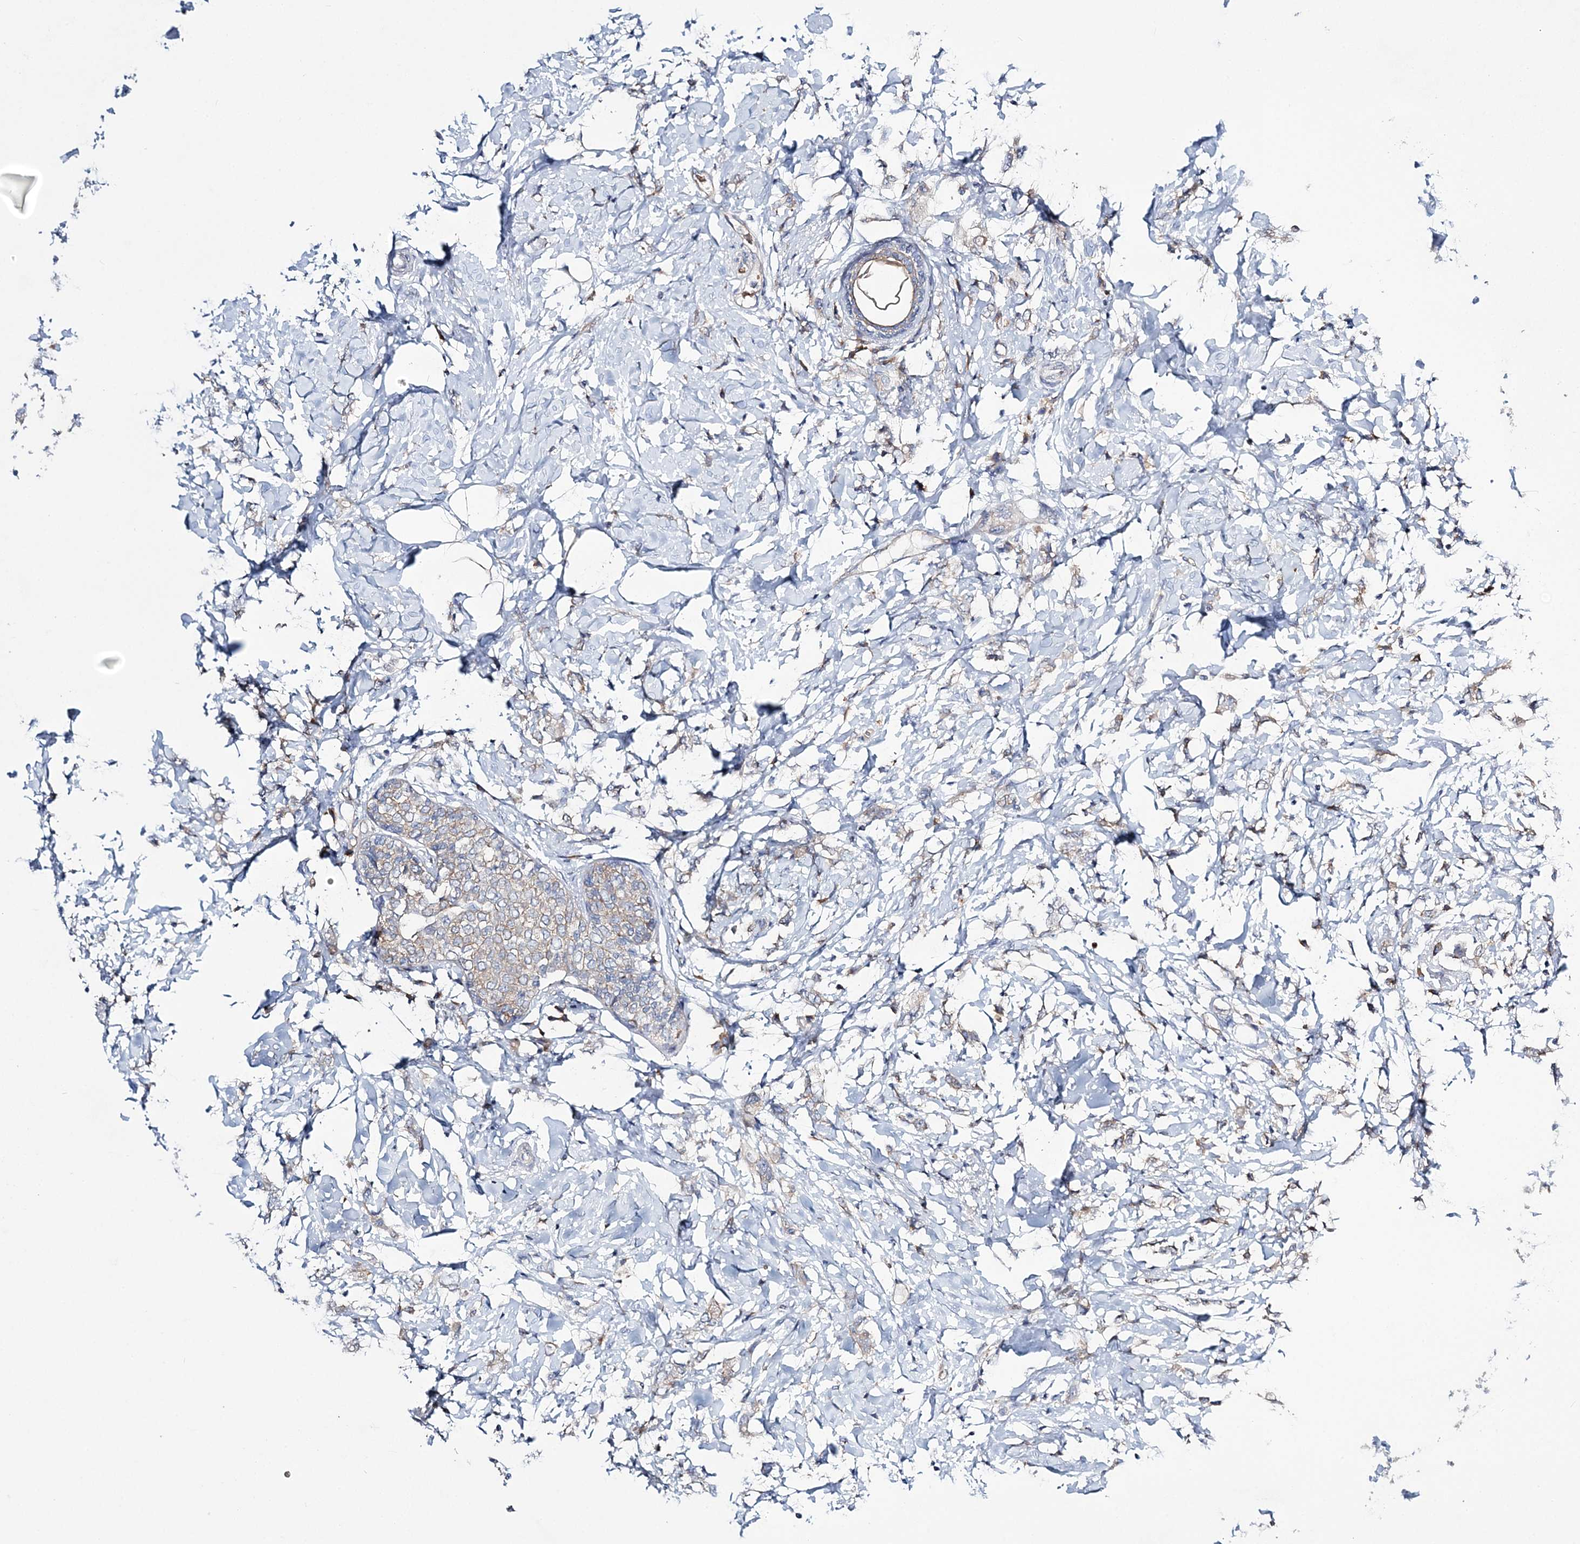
{"staining": {"intensity": "weak", "quantity": "<25%", "location": "cytoplasmic/membranous"}, "tissue": "breast cancer", "cell_type": "Tumor cells", "image_type": "cancer", "snomed": [{"axis": "morphology", "description": "Normal tissue, NOS"}, {"axis": "morphology", "description": "Lobular carcinoma"}, {"axis": "topography", "description": "Breast"}], "caption": "Immunohistochemistry photomicrograph of neoplastic tissue: human breast lobular carcinoma stained with DAB shows no significant protein staining in tumor cells. (Stains: DAB immunohistochemistry (IHC) with hematoxylin counter stain, Microscopy: brightfield microscopy at high magnification).", "gene": "ATP11B", "patient": {"sex": "female", "age": 47}}